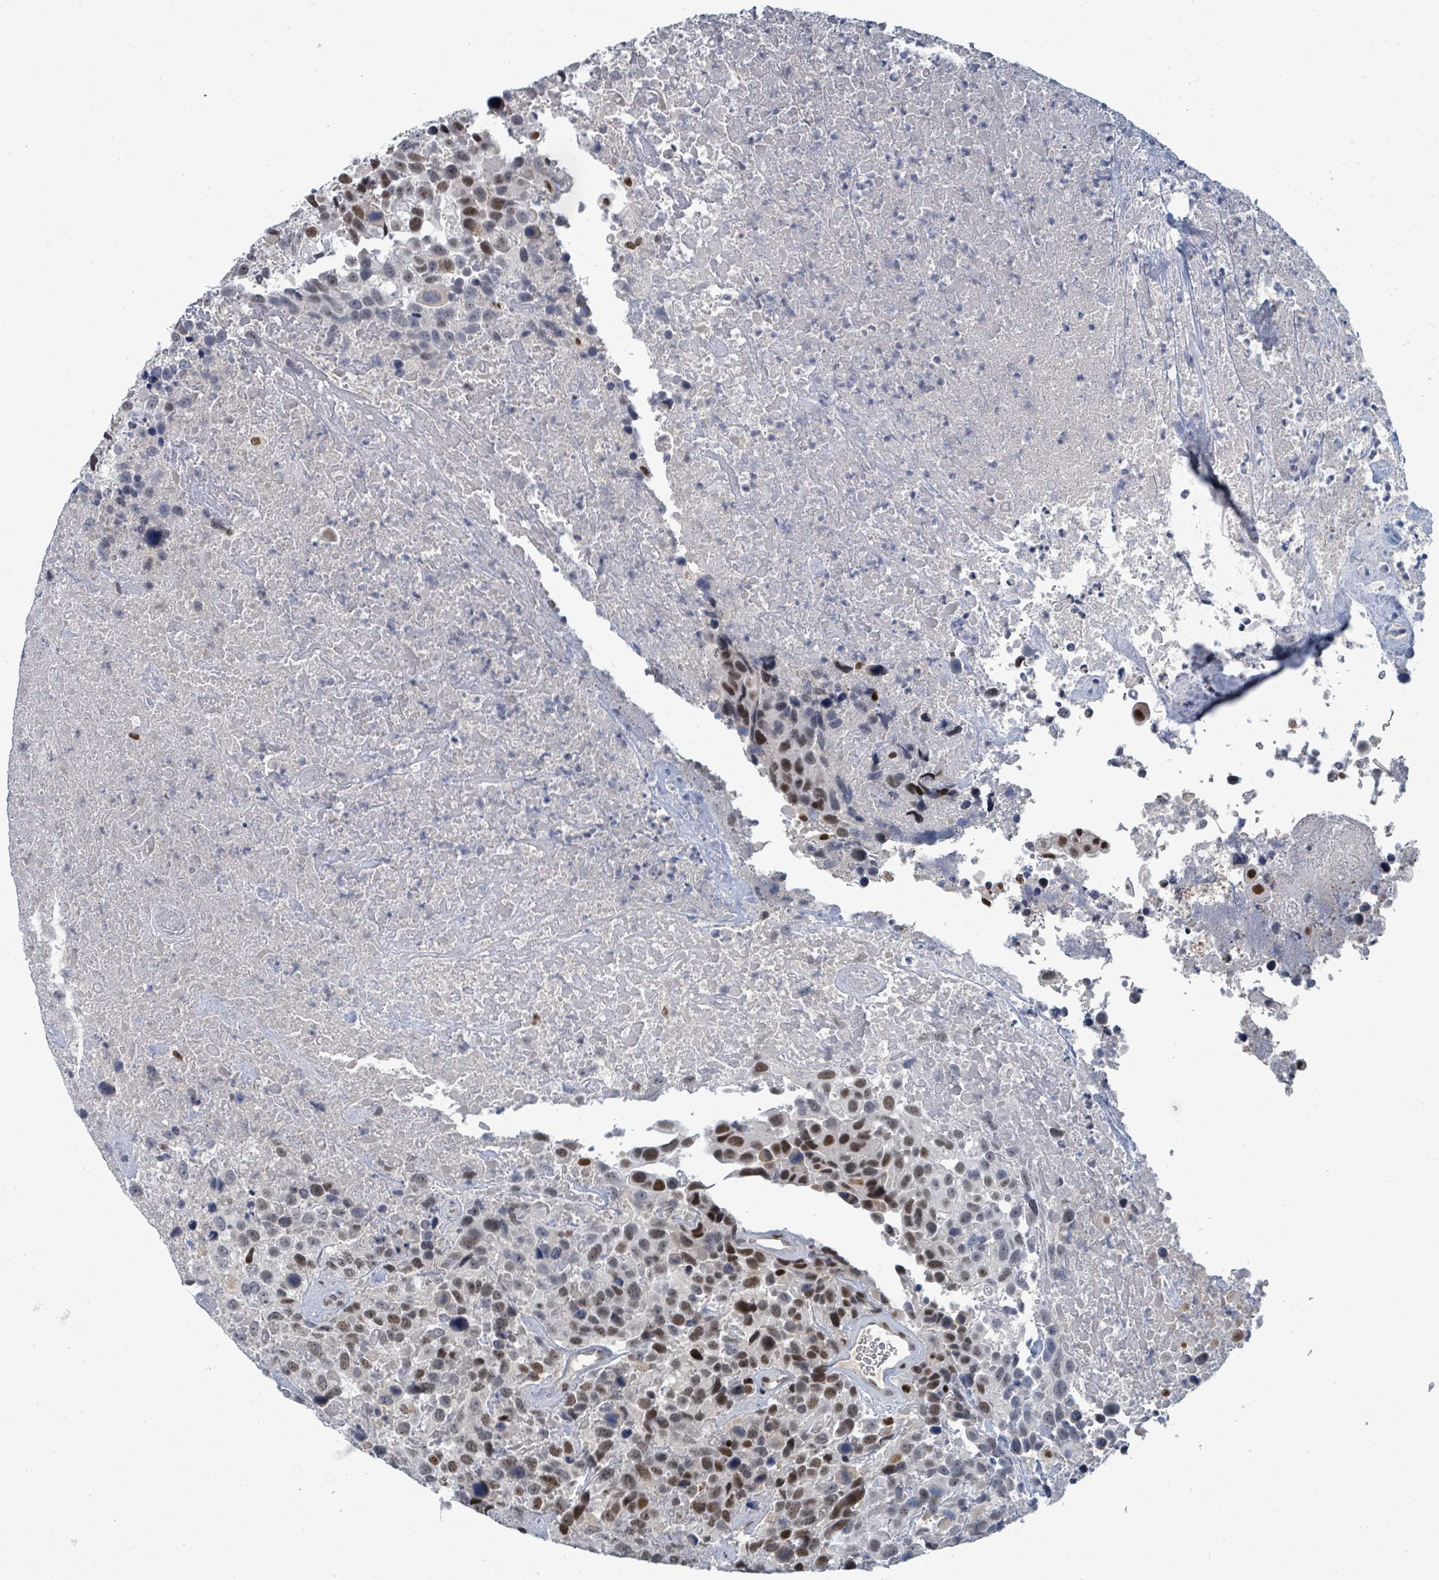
{"staining": {"intensity": "moderate", "quantity": ">75%", "location": "nuclear"}, "tissue": "urothelial cancer", "cell_type": "Tumor cells", "image_type": "cancer", "snomed": [{"axis": "morphology", "description": "Urothelial carcinoma, High grade"}, {"axis": "topography", "description": "Urinary bladder"}], "caption": "Protein analysis of urothelial cancer tissue exhibits moderate nuclear positivity in approximately >75% of tumor cells. (DAB IHC with brightfield microscopy, high magnification).", "gene": "UCK1", "patient": {"sex": "female", "age": 70}}